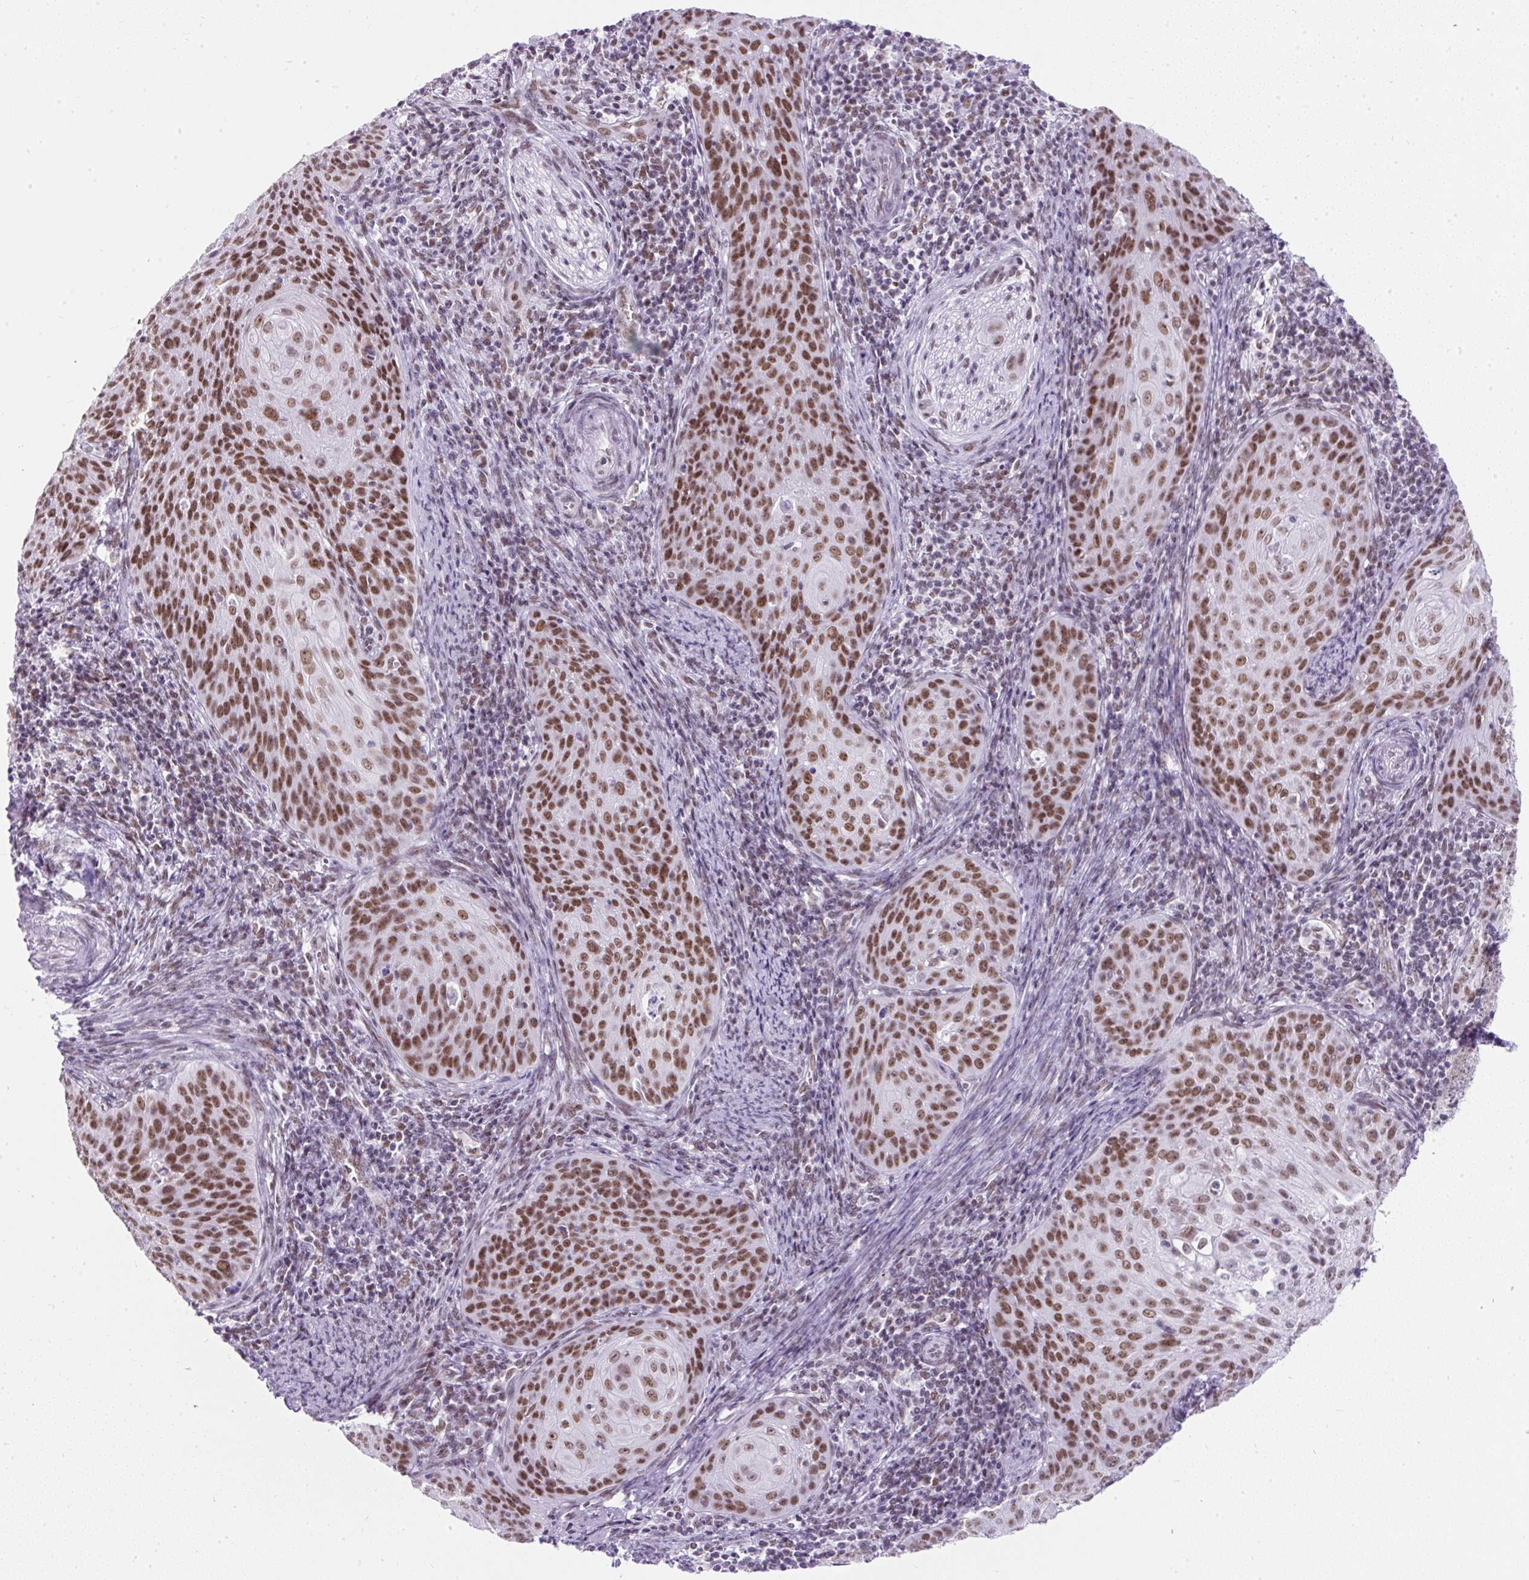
{"staining": {"intensity": "moderate", "quantity": ">75%", "location": "nuclear"}, "tissue": "cervical cancer", "cell_type": "Tumor cells", "image_type": "cancer", "snomed": [{"axis": "morphology", "description": "Squamous cell carcinoma, NOS"}, {"axis": "topography", "description": "Cervix"}], "caption": "Immunohistochemistry micrograph of human cervical cancer (squamous cell carcinoma) stained for a protein (brown), which demonstrates medium levels of moderate nuclear expression in approximately >75% of tumor cells.", "gene": "PLCXD2", "patient": {"sex": "female", "age": 30}}